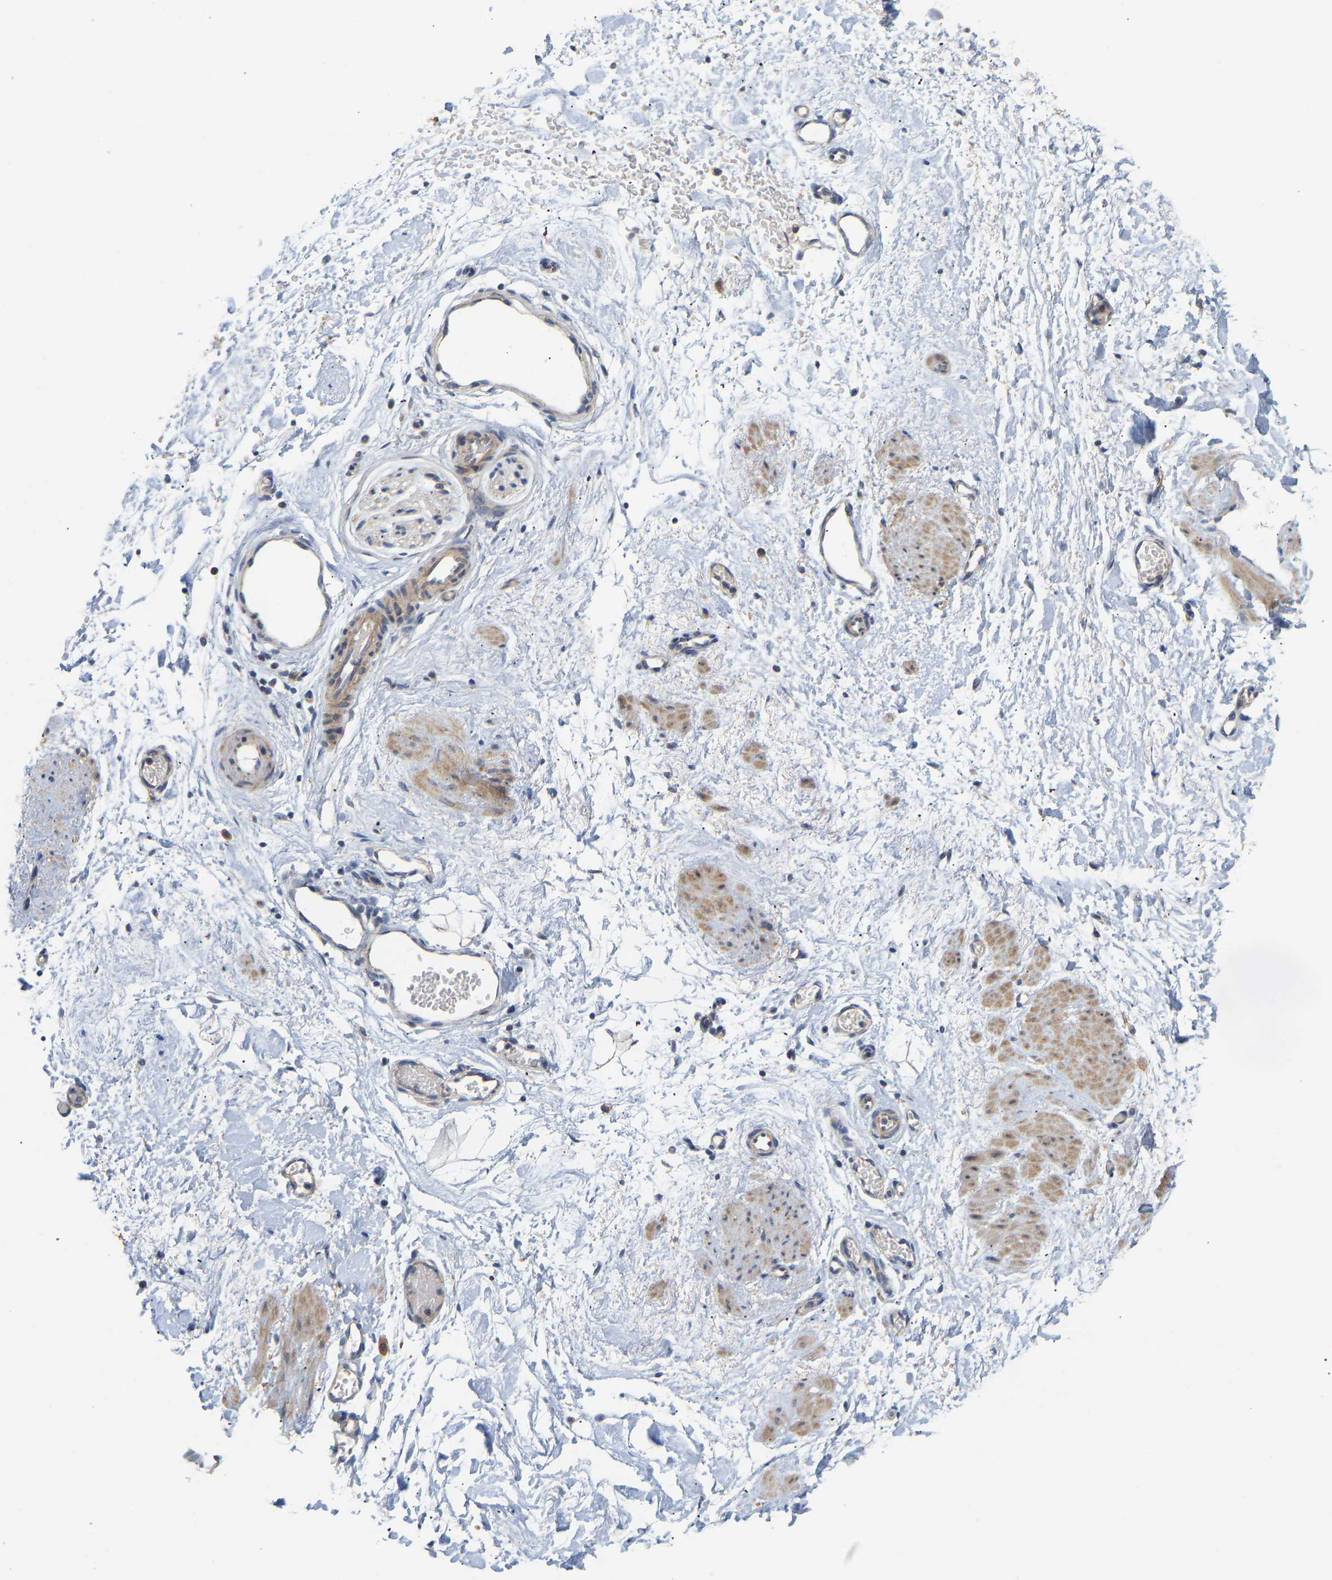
{"staining": {"intensity": "negative", "quantity": "none", "location": "none"}, "tissue": "soft tissue", "cell_type": "Fibroblasts", "image_type": "normal", "snomed": [{"axis": "morphology", "description": "Normal tissue, NOS"}, {"axis": "topography", "description": "Soft tissue"}], "caption": "Immunohistochemistry of normal soft tissue shows no positivity in fibroblasts.", "gene": "HACD2", "patient": {"sex": "male", "age": 72}}